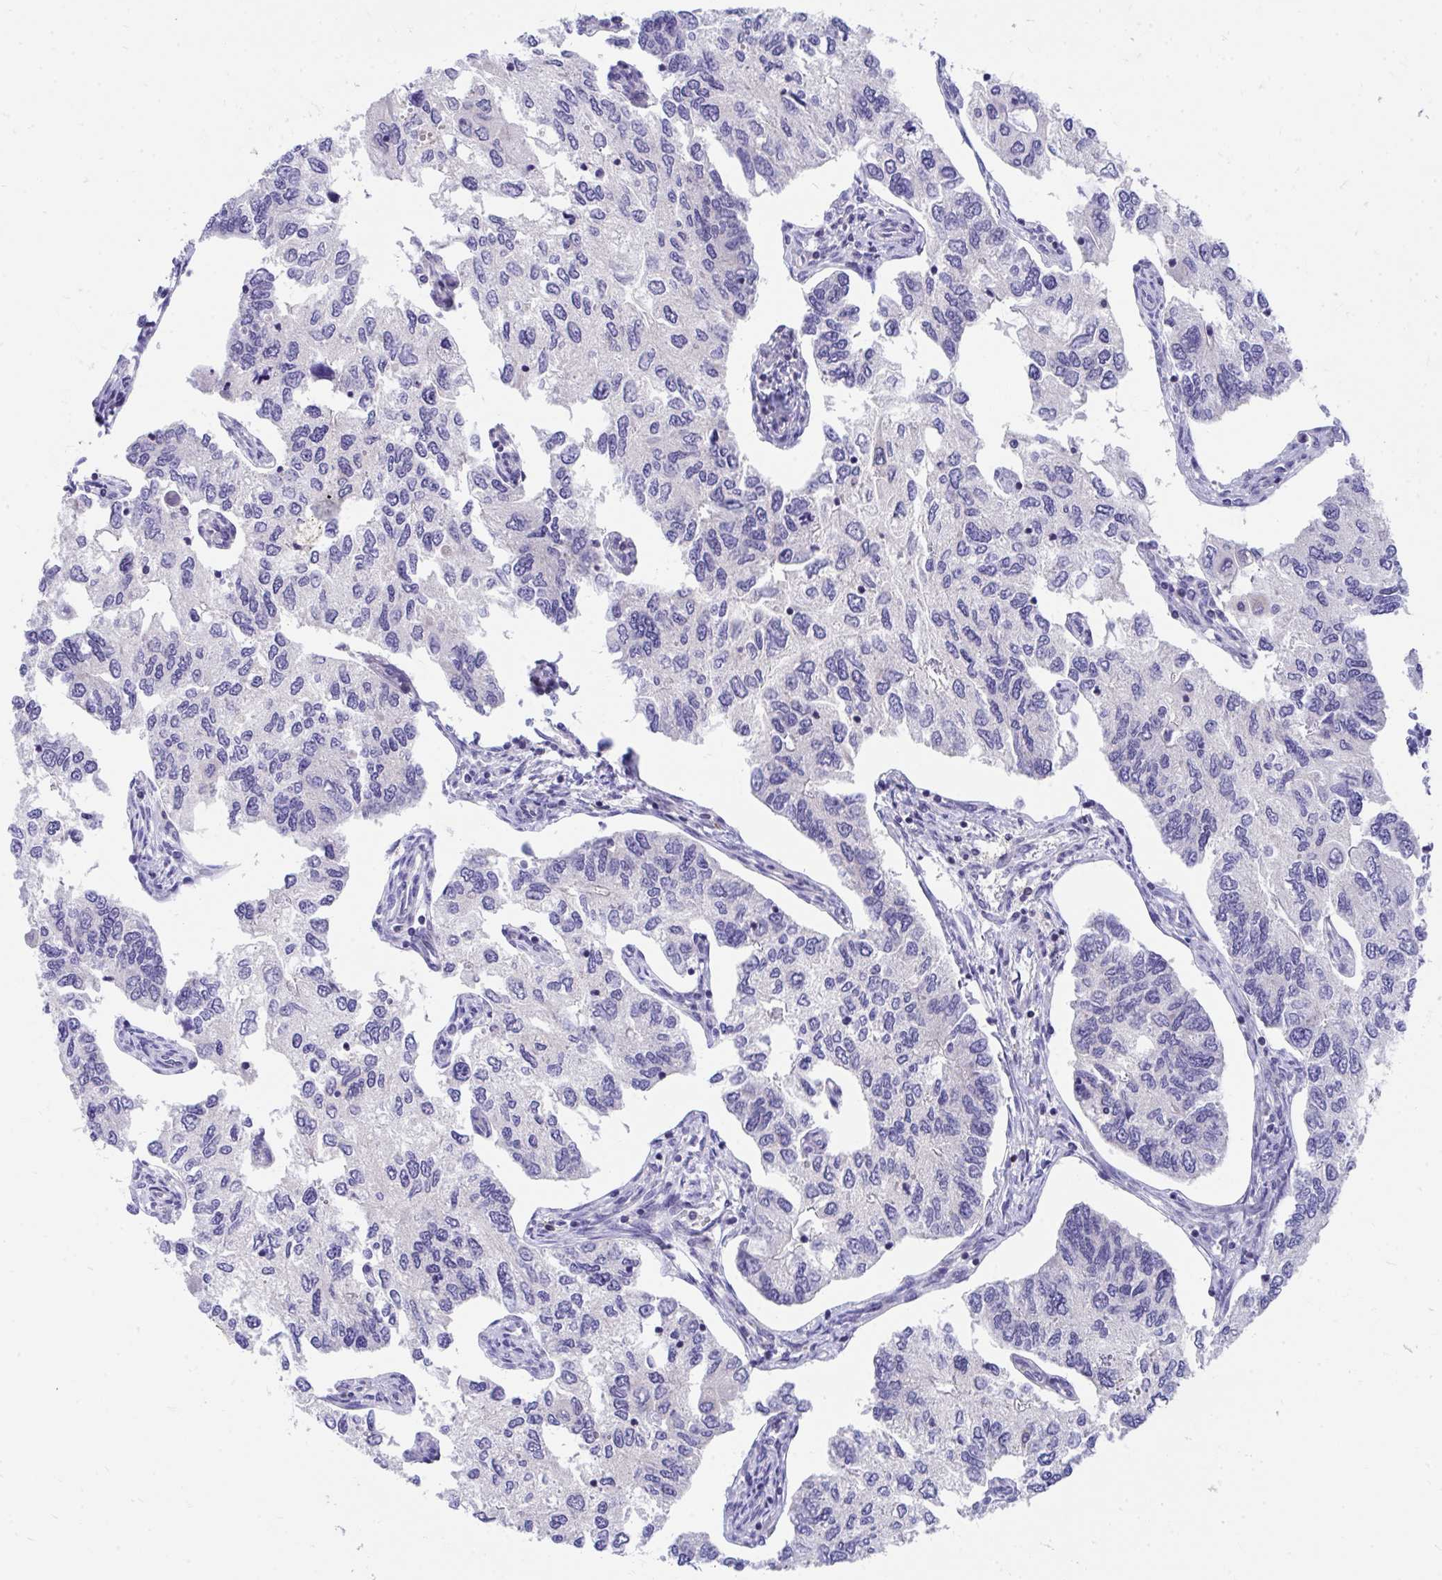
{"staining": {"intensity": "negative", "quantity": "none", "location": "none"}, "tissue": "endometrial cancer", "cell_type": "Tumor cells", "image_type": "cancer", "snomed": [{"axis": "morphology", "description": "Carcinoma, NOS"}, {"axis": "topography", "description": "Uterus"}], "caption": "Endometrial cancer stained for a protein using immunohistochemistry (IHC) reveals no staining tumor cells.", "gene": "FHIP1B", "patient": {"sex": "female", "age": 76}}